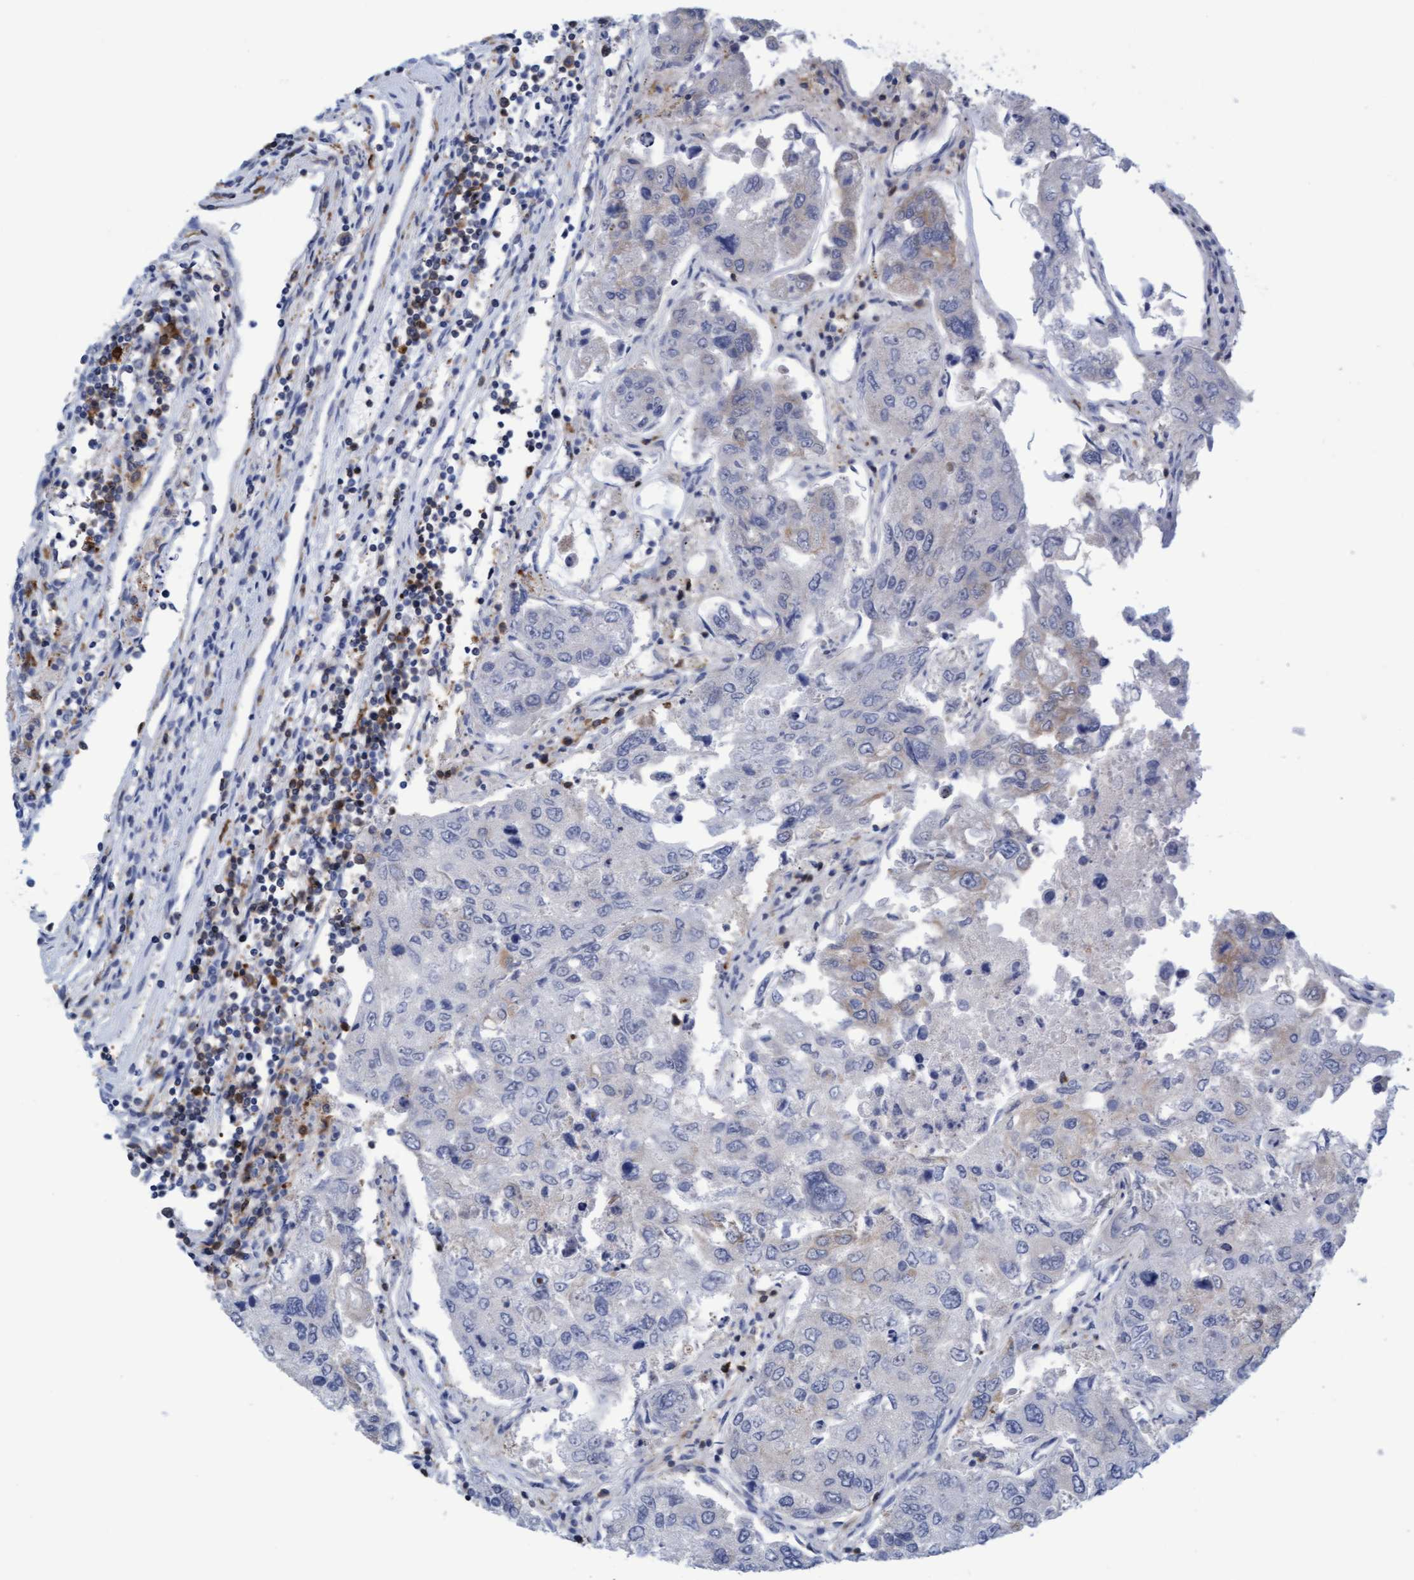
{"staining": {"intensity": "negative", "quantity": "none", "location": "none"}, "tissue": "urothelial cancer", "cell_type": "Tumor cells", "image_type": "cancer", "snomed": [{"axis": "morphology", "description": "Urothelial carcinoma, High grade"}, {"axis": "topography", "description": "Lymph node"}, {"axis": "topography", "description": "Urinary bladder"}], "caption": "Histopathology image shows no protein positivity in tumor cells of urothelial cancer tissue.", "gene": "FNBP1", "patient": {"sex": "male", "age": 51}}